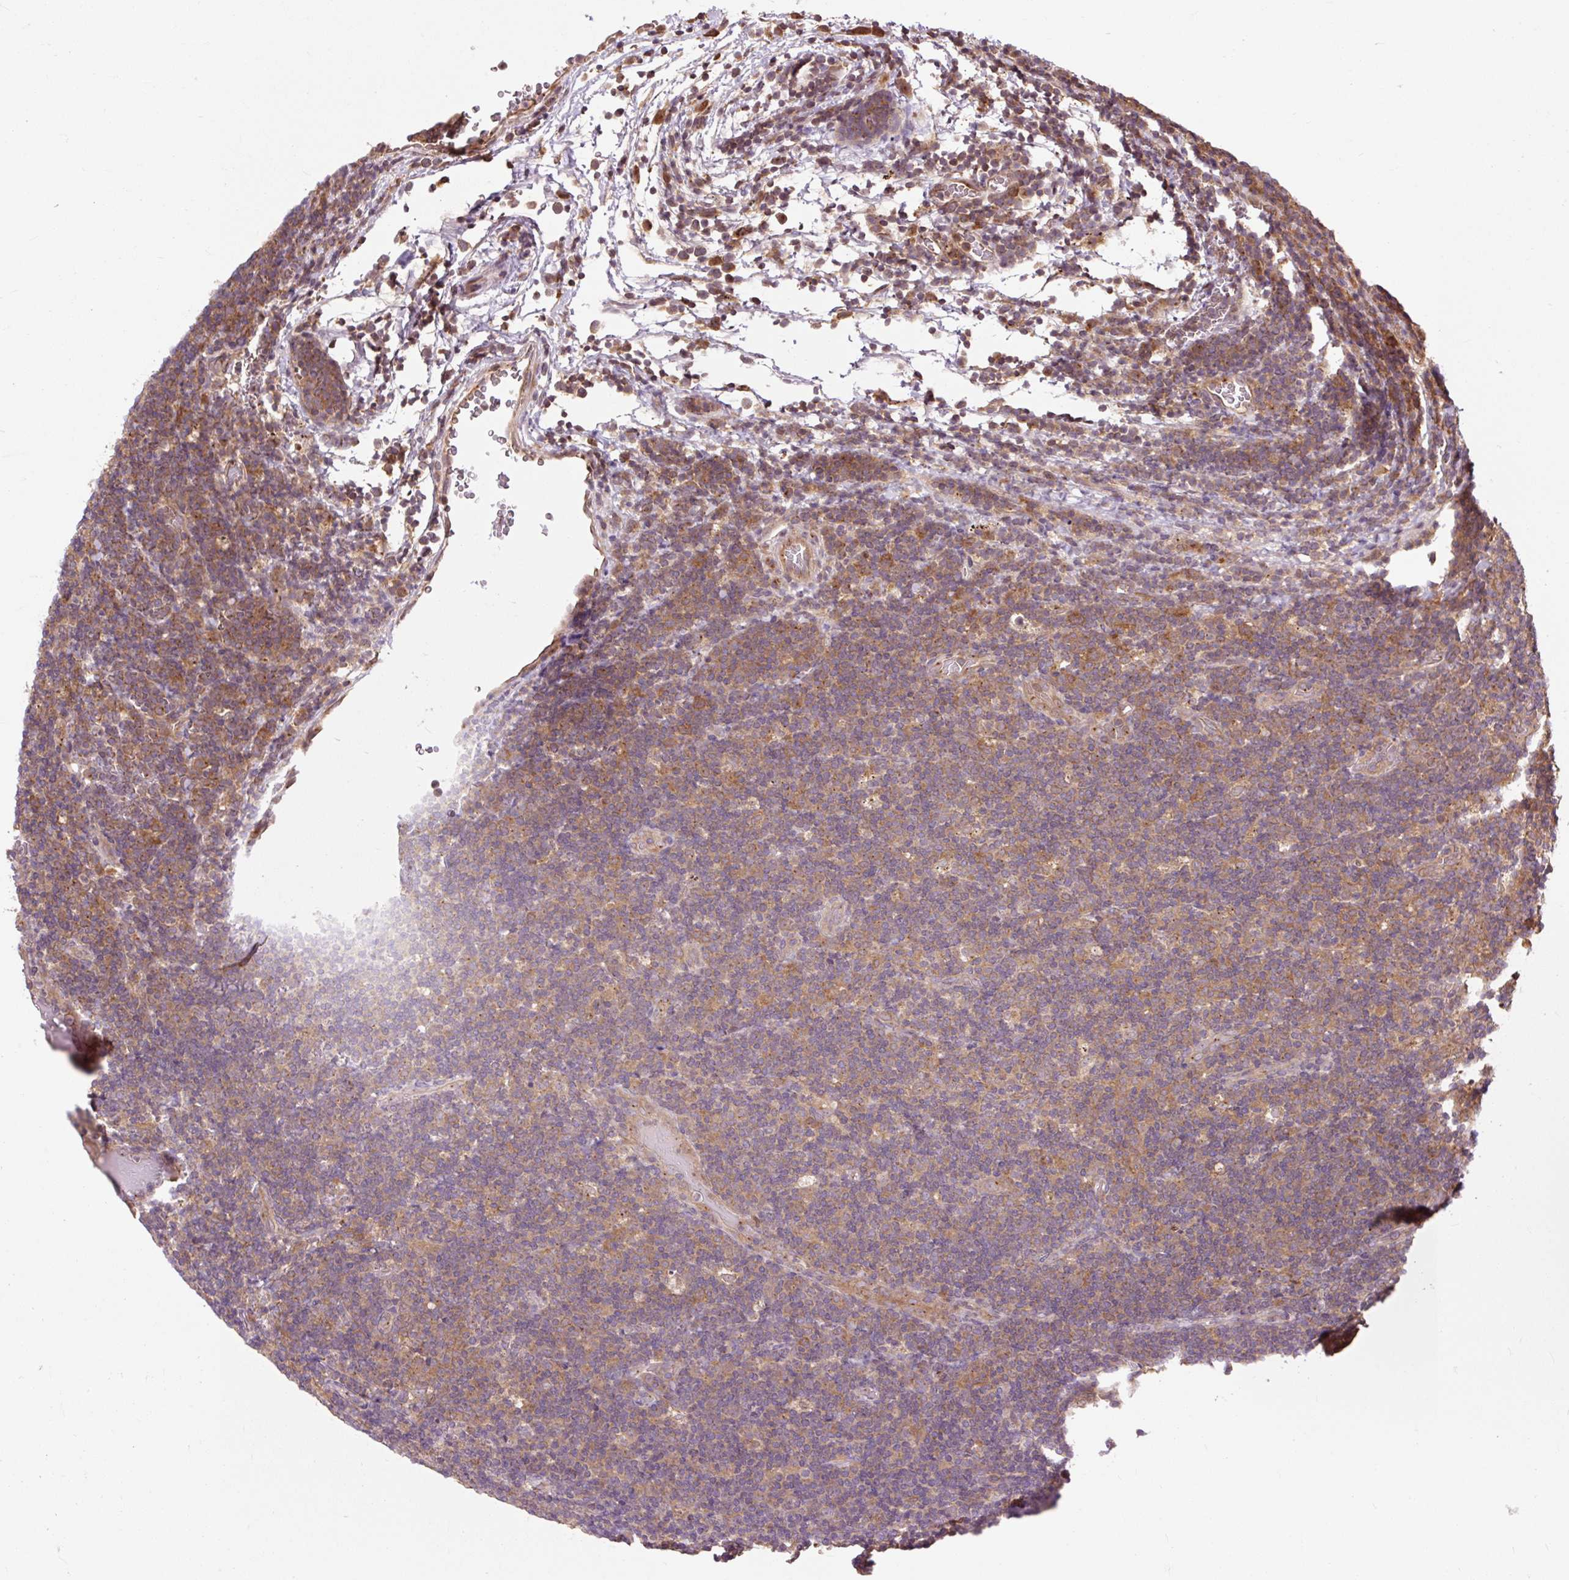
{"staining": {"intensity": "negative", "quantity": "none", "location": "none"}, "tissue": "lymphoma", "cell_type": "Tumor cells", "image_type": "cancer", "snomed": [{"axis": "morphology", "description": "Hodgkin's disease, NOS"}, {"axis": "topography", "description": "Lymph node"}], "caption": "DAB immunohistochemical staining of human lymphoma reveals no significant positivity in tumor cells.", "gene": "MMS19", "patient": {"sex": "female", "age": 57}}